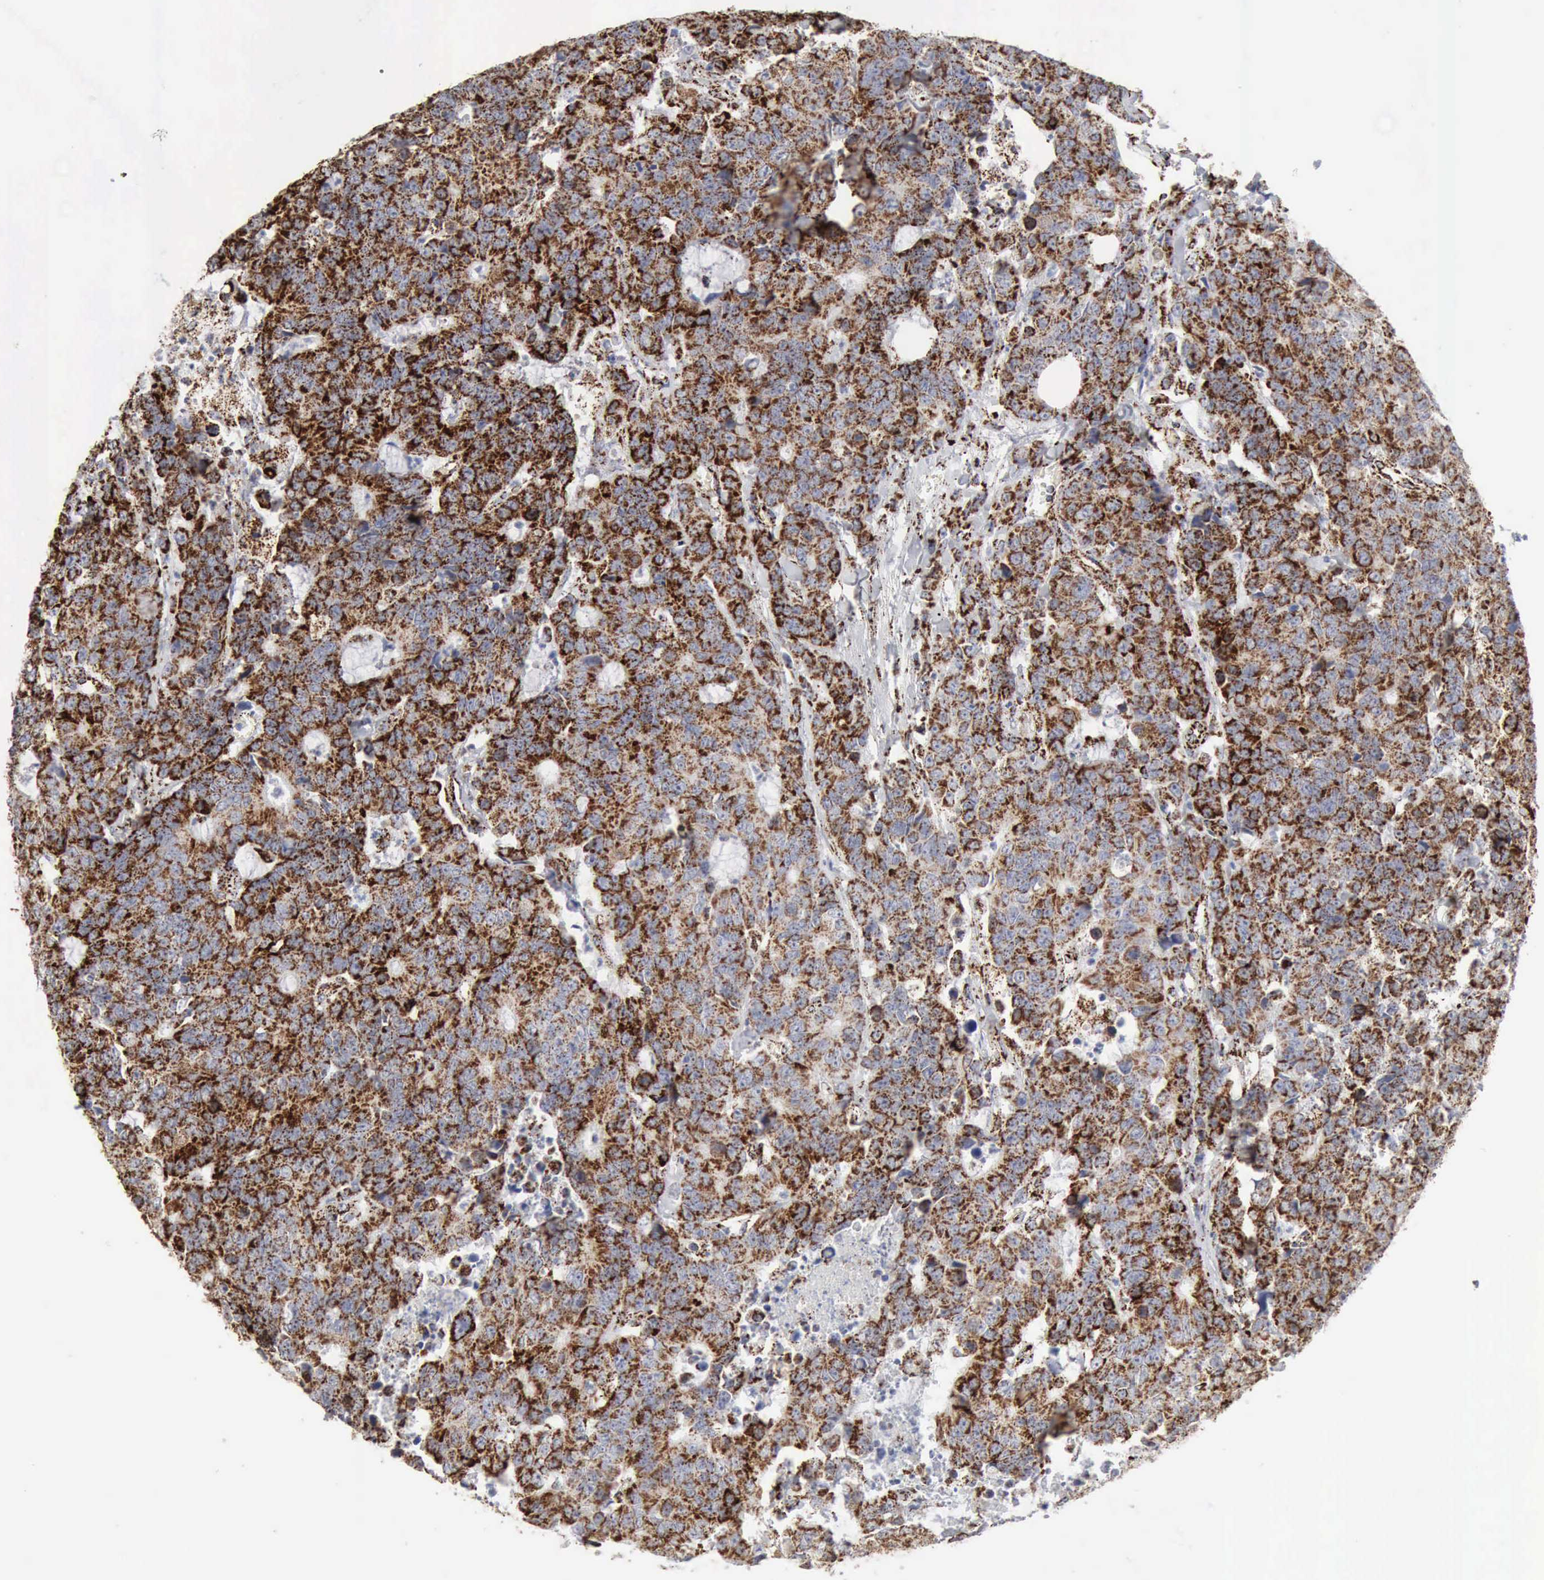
{"staining": {"intensity": "strong", "quantity": ">75%", "location": "cytoplasmic/membranous"}, "tissue": "colorectal cancer", "cell_type": "Tumor cells", "image_type": "cancer", "snomed": [{"axis": "morphology", "description": "Adenocarcinoma, NOS"}, {"axis": "topography", "description": "Colon"}], "caption": "Colorectal cancer (adenocarcinoma) stained for a protein reveals strong cytoplasmic/membranous positivity in tumor cells.", "gene": "ACO2", "patient": {"sex": "female", "age": 86}}